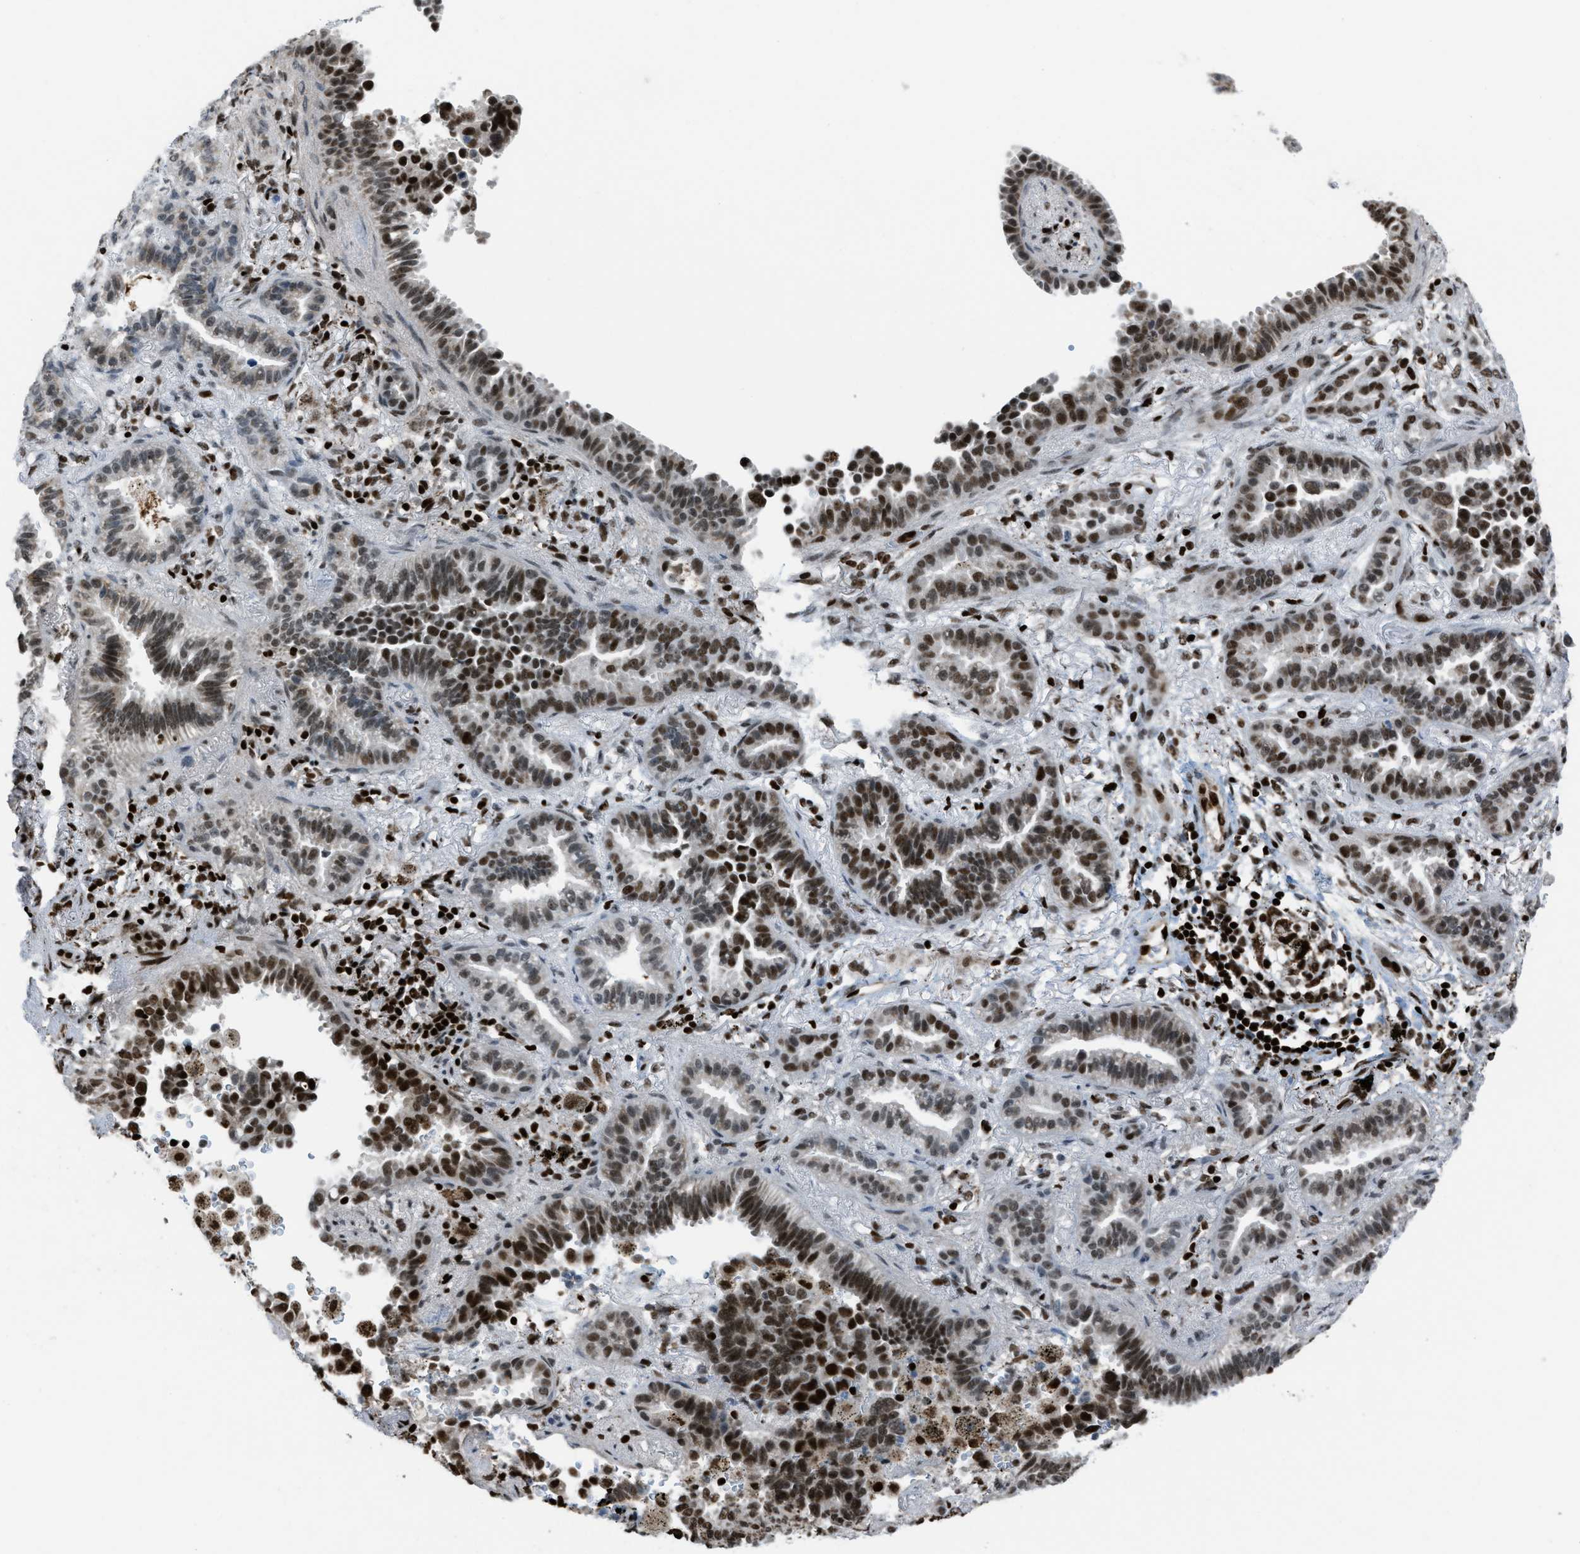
{"staining": {"intensity": "moderate", "quantity": "25%-75%", "location": "nuclear"}, "tissue": "lung cancer", "cell_type": "Tumor cells", "image_type": "cancer", "snomed": [{"axis": "morphology", "description": "Normal tissue, NOS"}, {"axis": "morphology", "description": "Adenocarcinoma, NOS"}, {"axis": "topography", "description": "Lung"}], "caption": "Immunohistochemical staining of lung cancer displays medium levels of moderate nuclear protein positivity in about 25%-75% of tumor cells.", "gene": "SLFN5", "patient": {"sex": "male", "age": 59}}